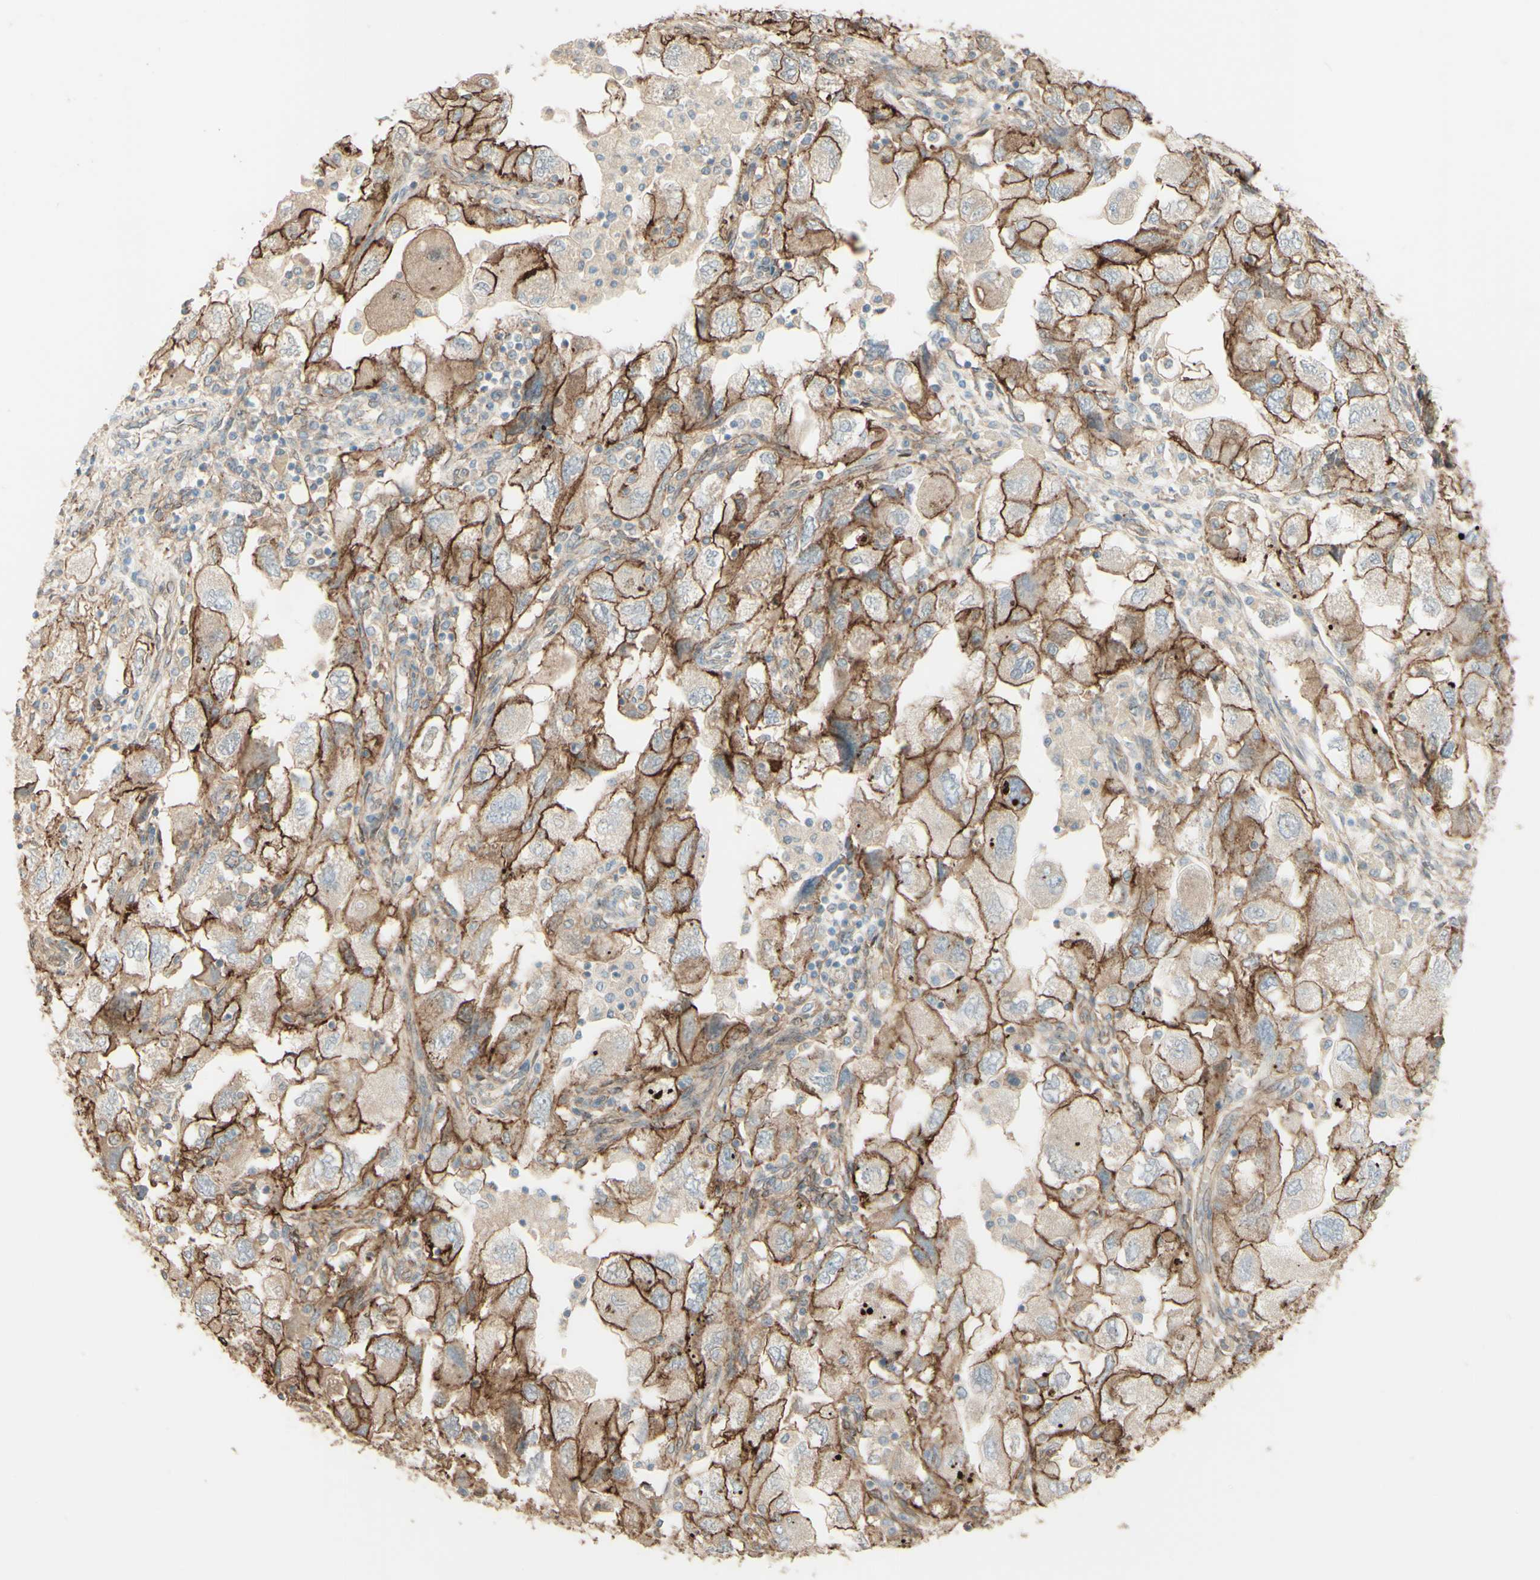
{"staining": {"intensity": "moderate", "quantity": ">75%", "location": "cytoplasmic/membranous"}, "tissue": "ovarian cancer", "cell_type": "Tumor cells", "image_type": "cancer", "snomed": [{"axis": "morphology", "description": "Carcinoma, NOS"}, {"axis": "morphology", "description": "Cystadenocarcinoma, serous, NOS"}, {"axis": "topography", "description": "Ovary"}], "caption": "Immunohistochemistry of ovarian cancer (serous cystadenocarcinoma) demonstrates medium levels of moderate cytoplasmic/membranous staining in approximately >75% of tumor cells.", "gene": "RNF149", "patient": {"sex": "female", "age": 69}}